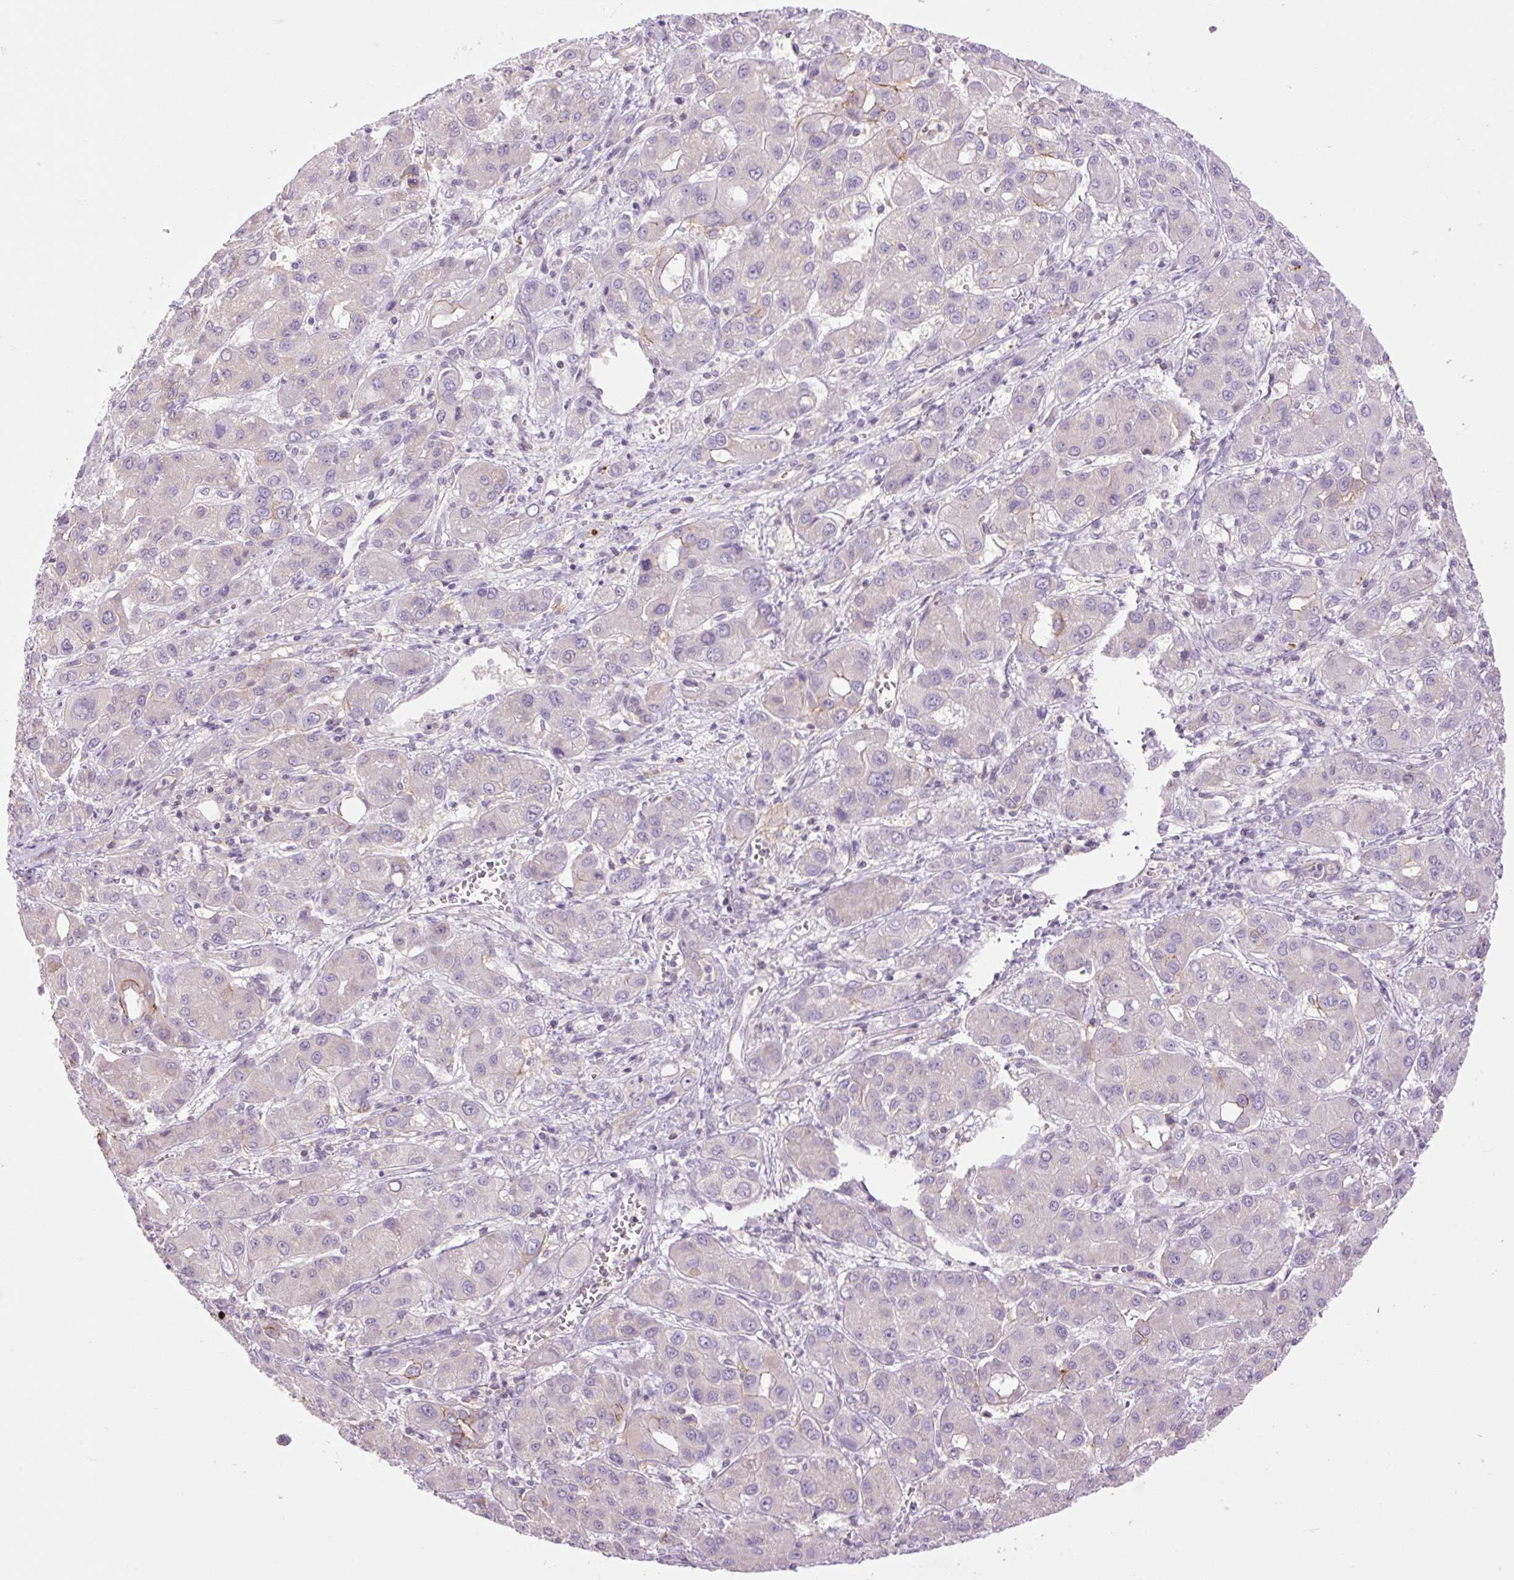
{"staining": {"intensity": "negative", "quantity": "none", "location": "none"}, "tissue": "liver cancer", "cell_type": "Tumor cells", "image_type": "cancer", "snomed": [{"axis": "morphology", "description": "Carcinoma, Hepatocellular, NOS"}, {"axis": "topography", "description": "Liver"}], "caption": "Micrograph shows no protein positivity in tumor cells of liver hepatocellular carcinoma tissue.", "gene": "GRID2", "patient": {"sex": "male", "age": 55}}